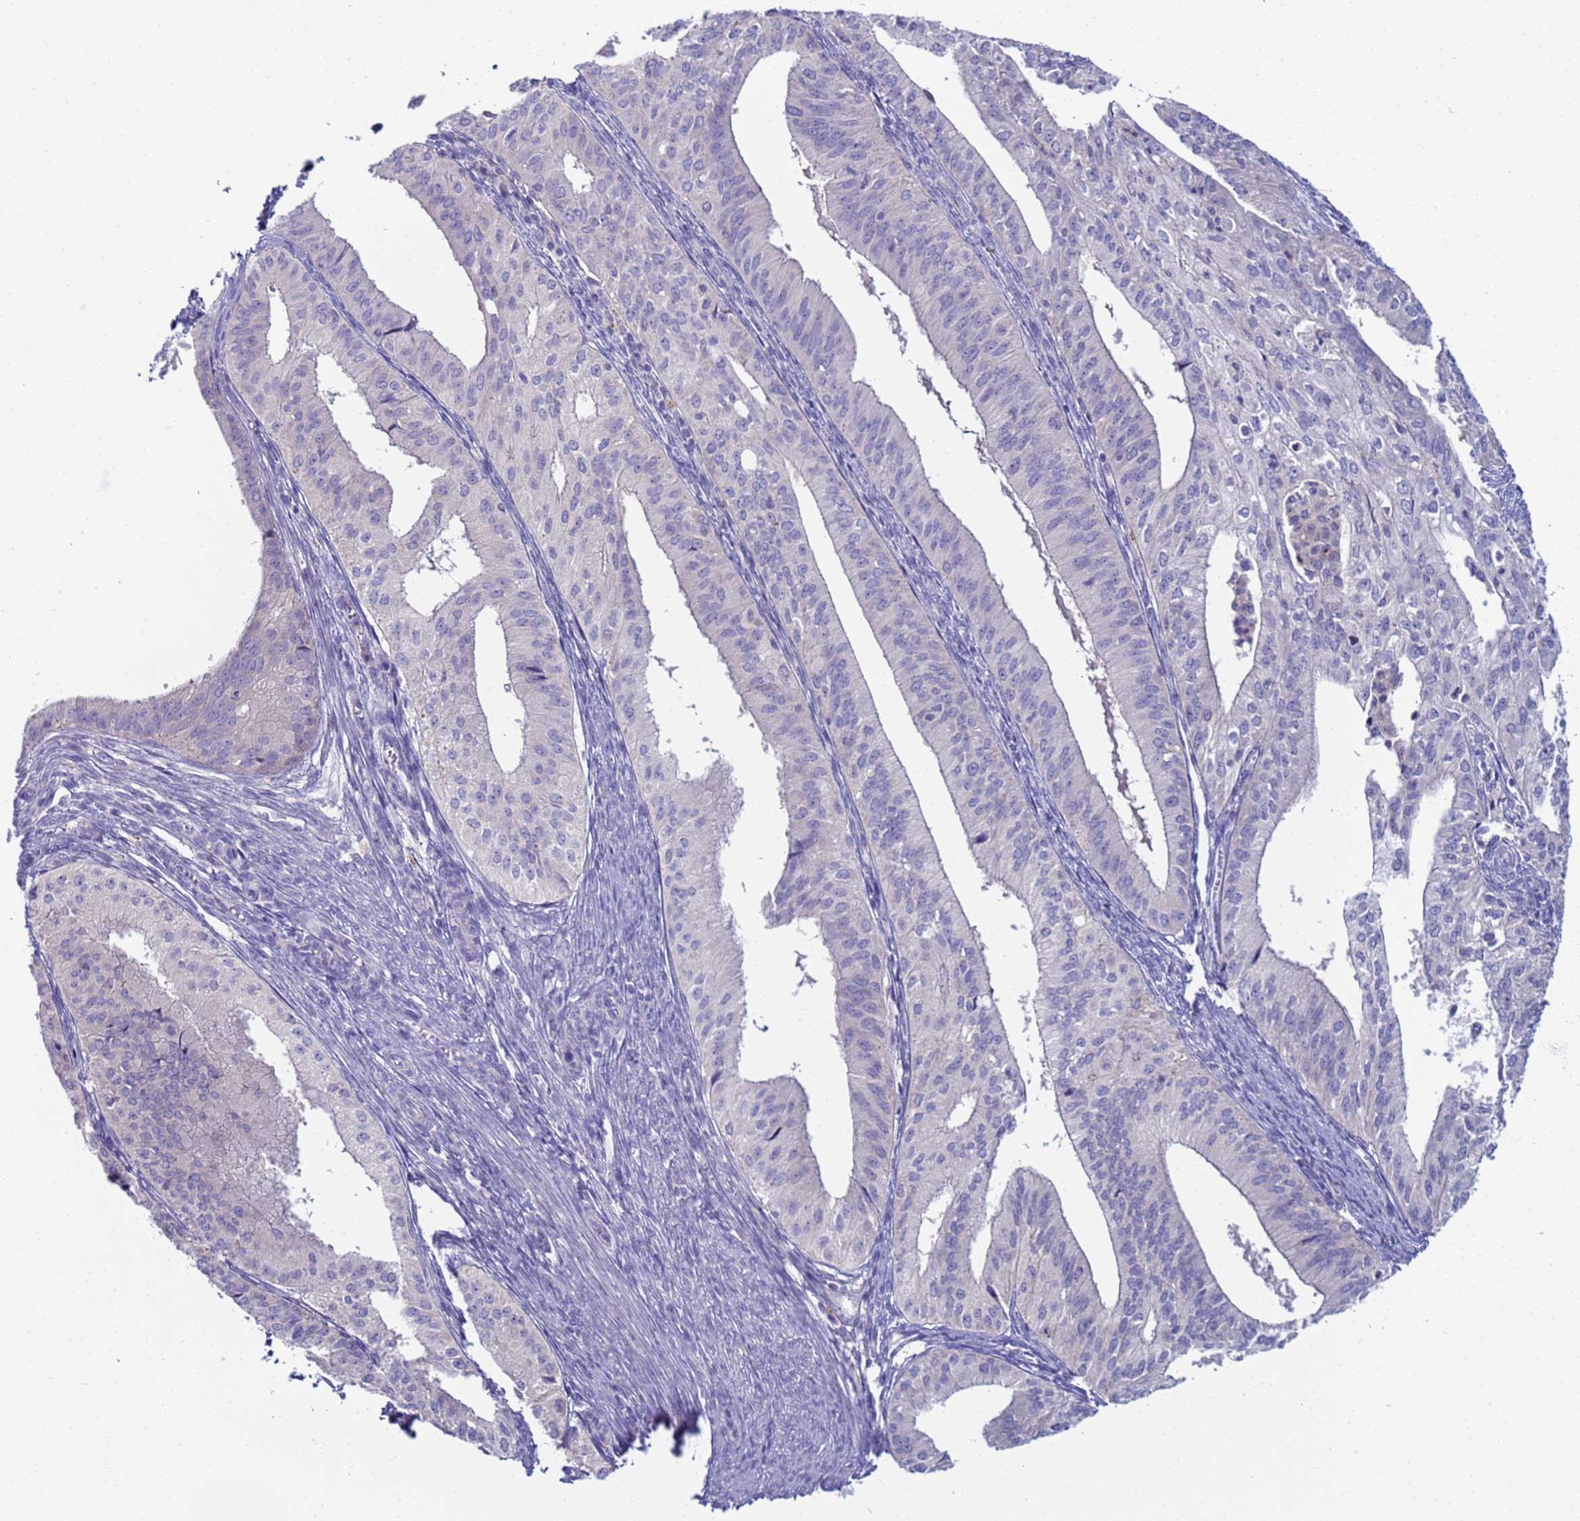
{"staining": {"intensity": "negative", "quantity": "none", "location": "none"}, "tissue": "endometrial cancer", "cell_type": "Tumor cells", "image_type": "cancer", "snomed": [{"axis": "morphology", "description": "Adenocarcinoma, NOS"}, {"axis": "topography", "description": "Endometrium"}], "caption": "An IHC micrograph of endometrial cancer is shown. There is no staining in tumor cells of endometrial cancer.", "gene": "CR1", "patient": {"sex": "female", "age": 50}}